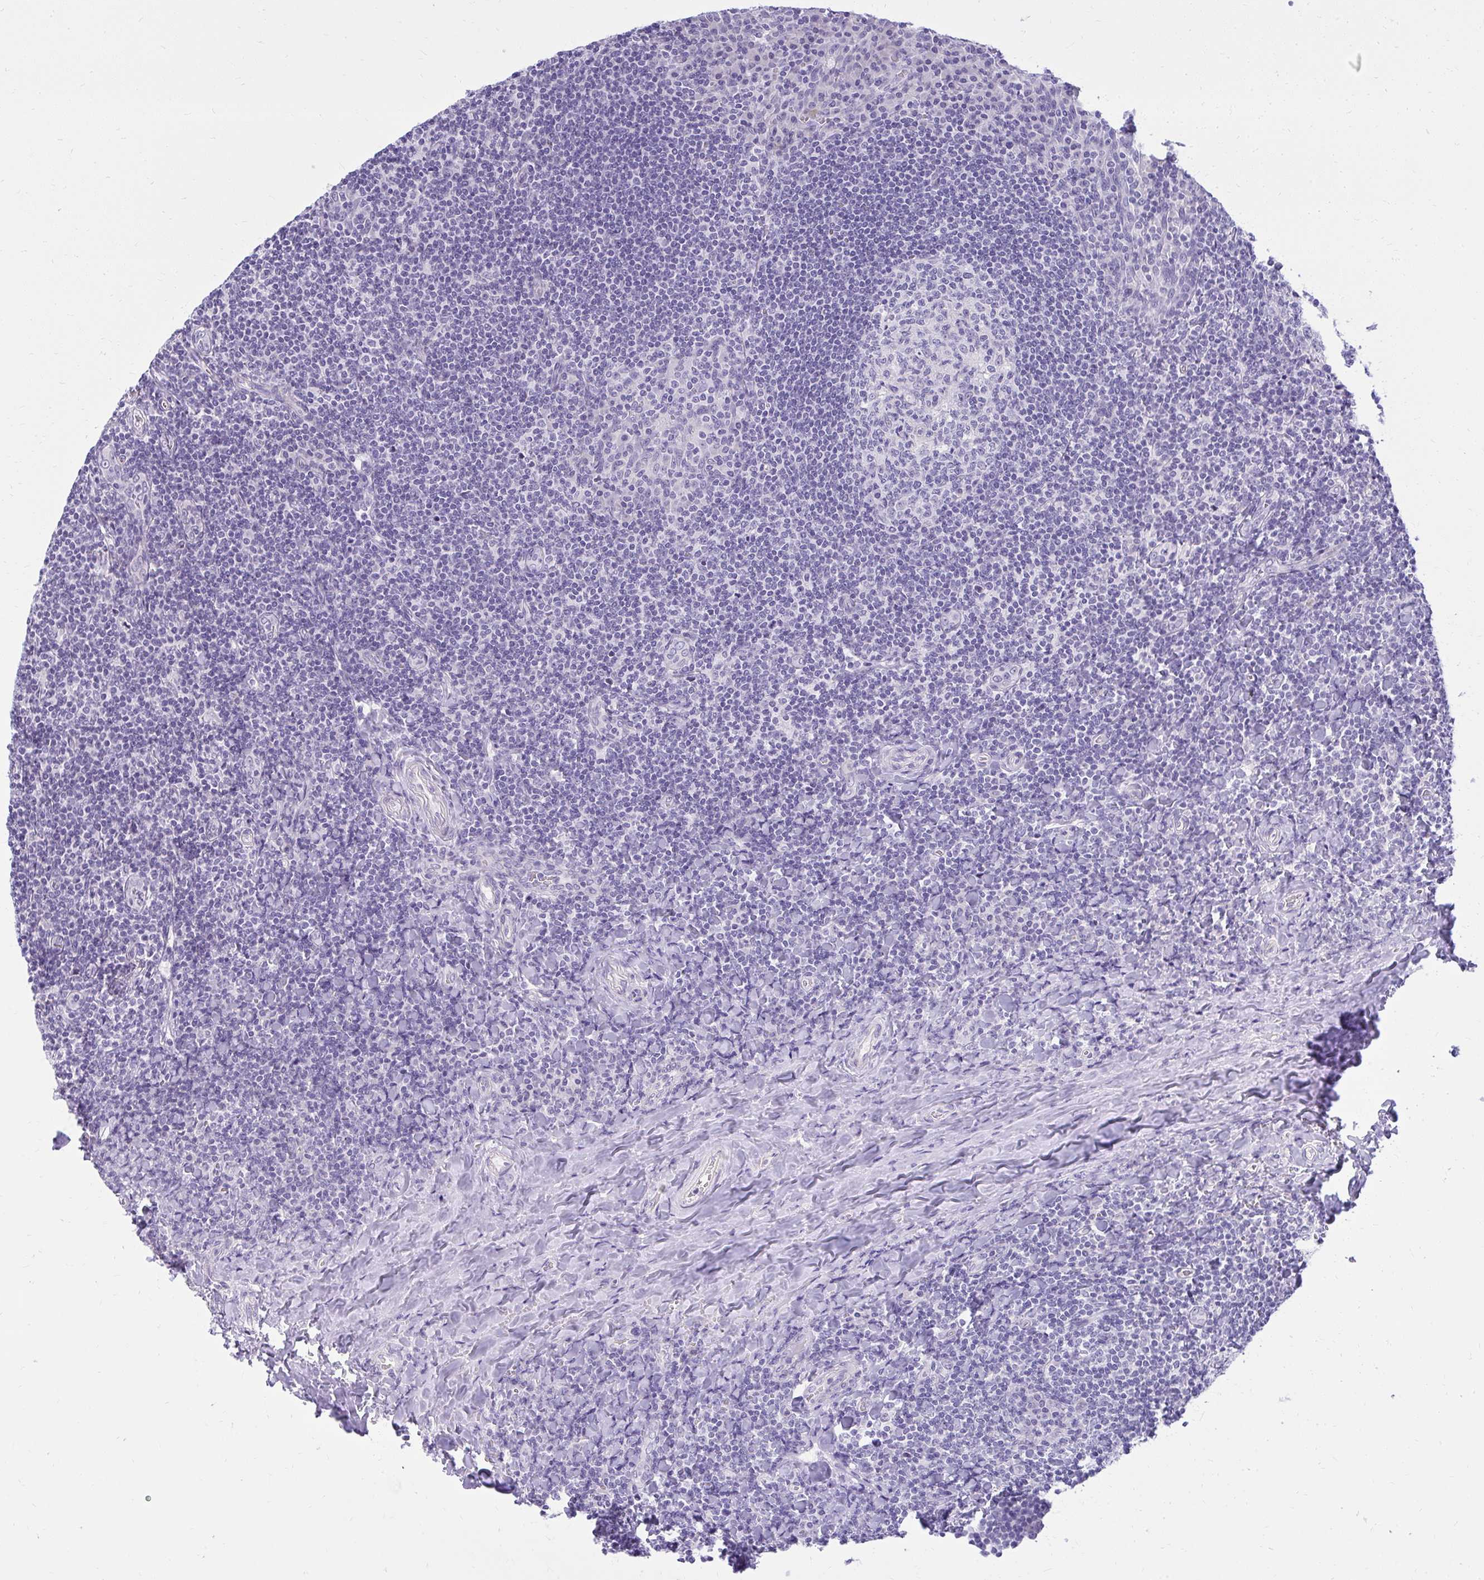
{"staining": {"intensity": "negative", "quantity": "none", "location": "none"}, "tissue": "tonsil", "cell_type": "Germinal center cells", "image_type": "normal", "snomed": [{"axis": "morphology", "description": "Normal tissue, NOS"}, {"axis": "topography", "description": "Tonsil"}], "caption": "This is a micrograph of immunohistochemistry (IHC) staining of normal tonsil, which shows no positivity in germinal center cells. (IHC, brightfield microscopy, high magnification).", "gene": "PRAP1", "patient": {"sex": "male", "age": 17}}